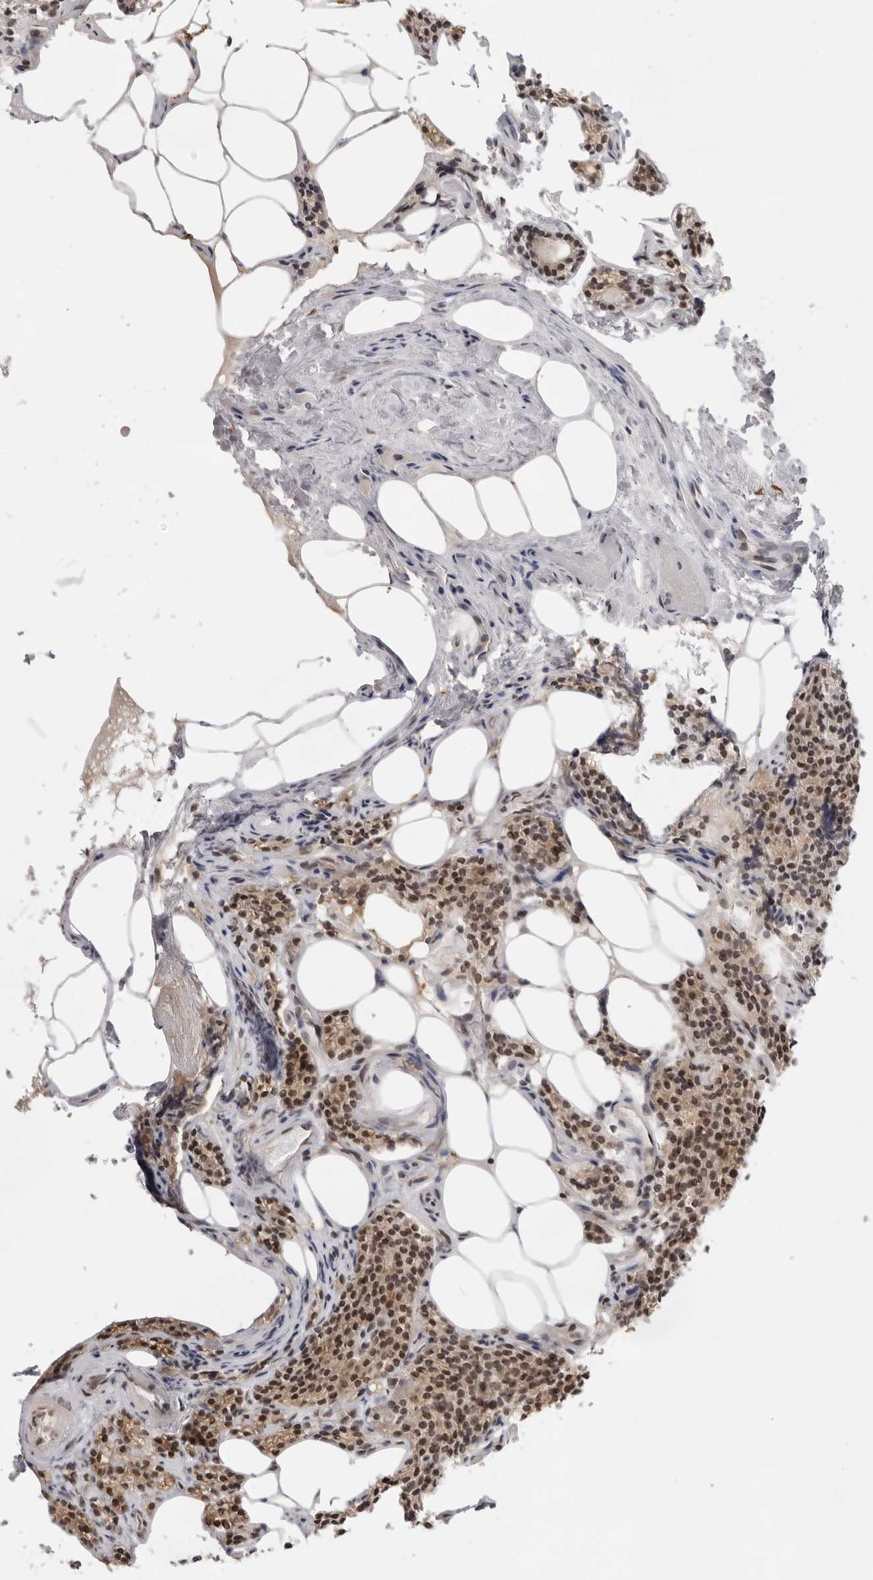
{"staining": {"intensity": "moderate", "quantity": "25%-75%", "location": "cytoplasmic/membranous,nuclear"}, "tissue": "parathyroid gland", "cell_type": "Glandular cells", "image_type": "normal", "snomed": [{"axis": "morphology", "description": "Normal tissue, NOS"}, {"axis": "topography", "description": "Parathyroid gland"}], "caption": "Benign parathyroid gland shows moderate cytoplasmic/membranous,nuclear staining in approximately 25%-75% of glandular cells The protein of interest is stained brown, and the nuclei are stained in blue (DAB (3,3'-diaminobenzidine) IHC with brightfield microscopy, high magnification)..", "gene": "EXOSC10", "patient": {"sex": "female", "age": 71}}